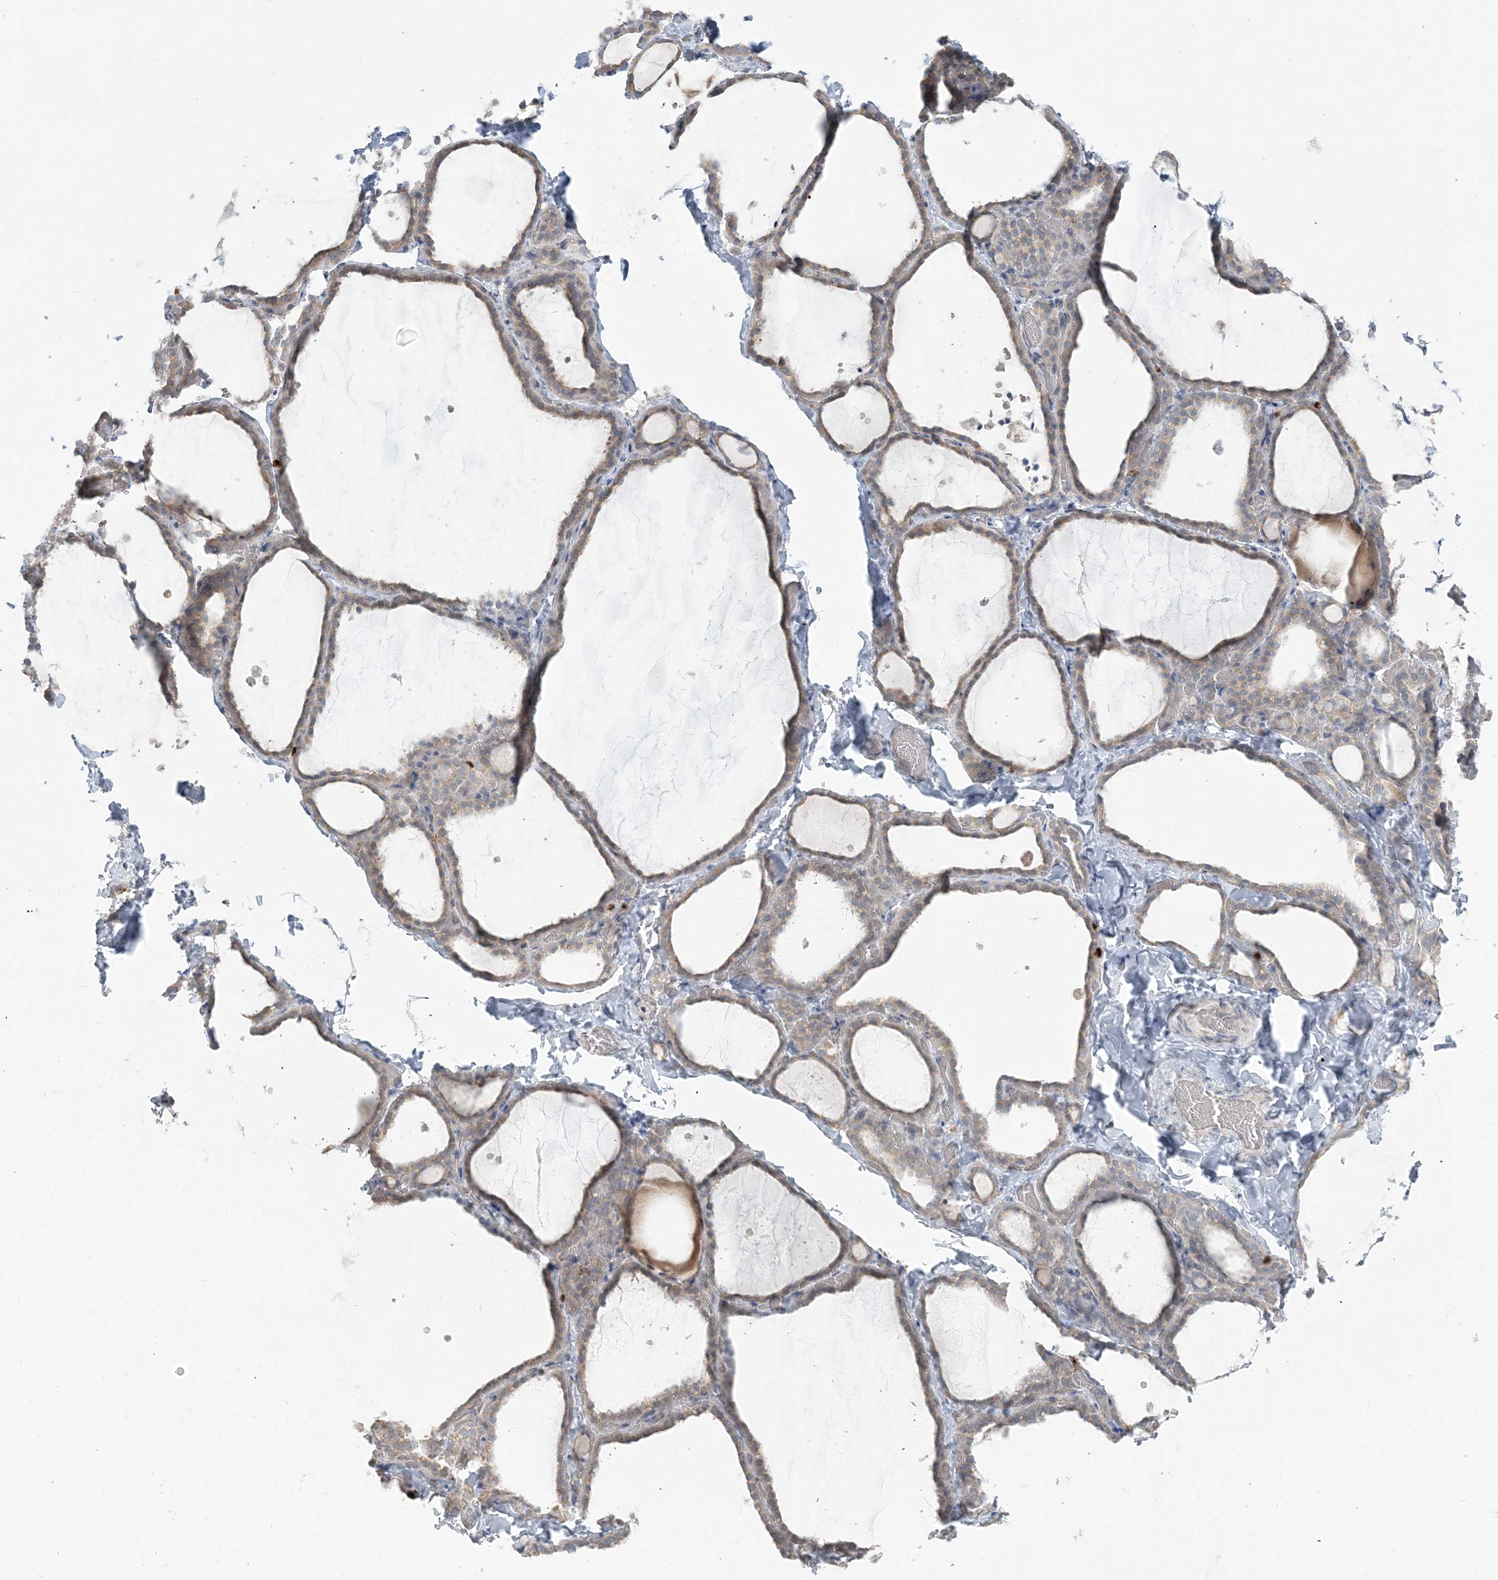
{"staining": {"intensity": "weak", "quantity": "25%-75%", "location": "cytoplasmic/membranous"}, "tissue": "thyroid gland", "cell_type": "Glandular cells", "image_type": "normal", "snomed": [{"axis": "morphology", "description": "Normal tissue, NOS"}, {"axis": "topography", "description": "Thyroid gland"}], "caption": "Protein expression analysis of unremarkable thyroid gland shows weak cytoplasmic/membranous positivity in approximately 25%-75% of glandular cells. The protein of interest is shown in brown color, while the nuclei are stained blue.", "gene": "CCNJ", "patient": {"sex": "female", "age": 22}}